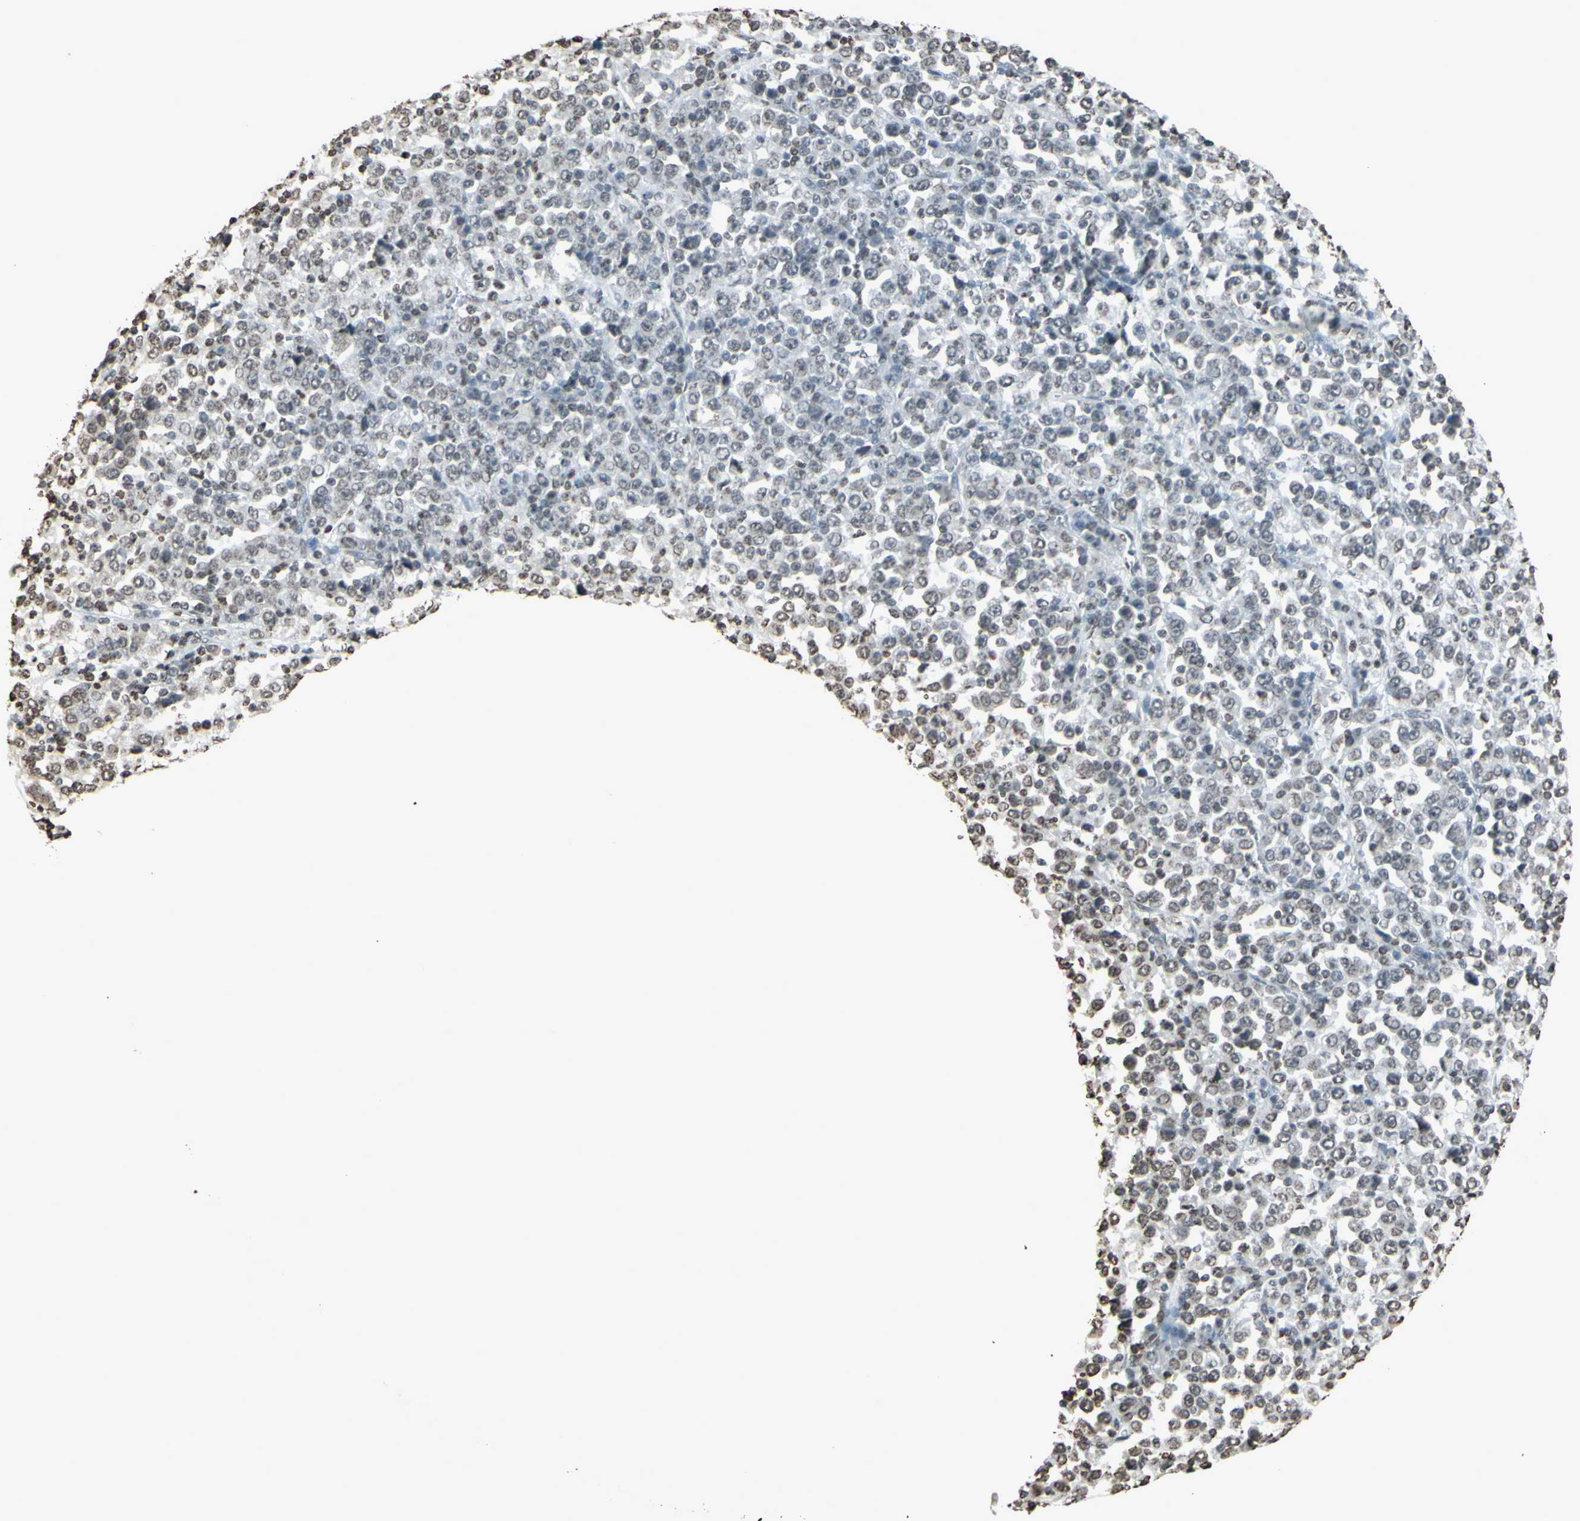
{"staining": {"intensity": "weak", "quantity": "<25%", "location": "cytoplasmic/membranous"}, "tissue": "stomach cancer", "cell_type": "Tumor cells", "image_type": "cancer", "snomed": [{"axis": "morphology", "description": "Normal tissue, NOS"}, {"axis": "morphology", "description": "Adenocarcinoma, NOS"}, {"axis": "topography", "description": "Stomach, upper"}, {"axis": "topography", "description": "Stomach"}], "caption": "Immunohistochemistry (IHC) photomicrograph of neoplastic tissue: stomach cancer stained with DAB (3,3'-diaminobenzidine) exhibits no significant protein staining in tumor cells.", "gene": "CD79B", "patient": {"sex": "male", "age": 59}}